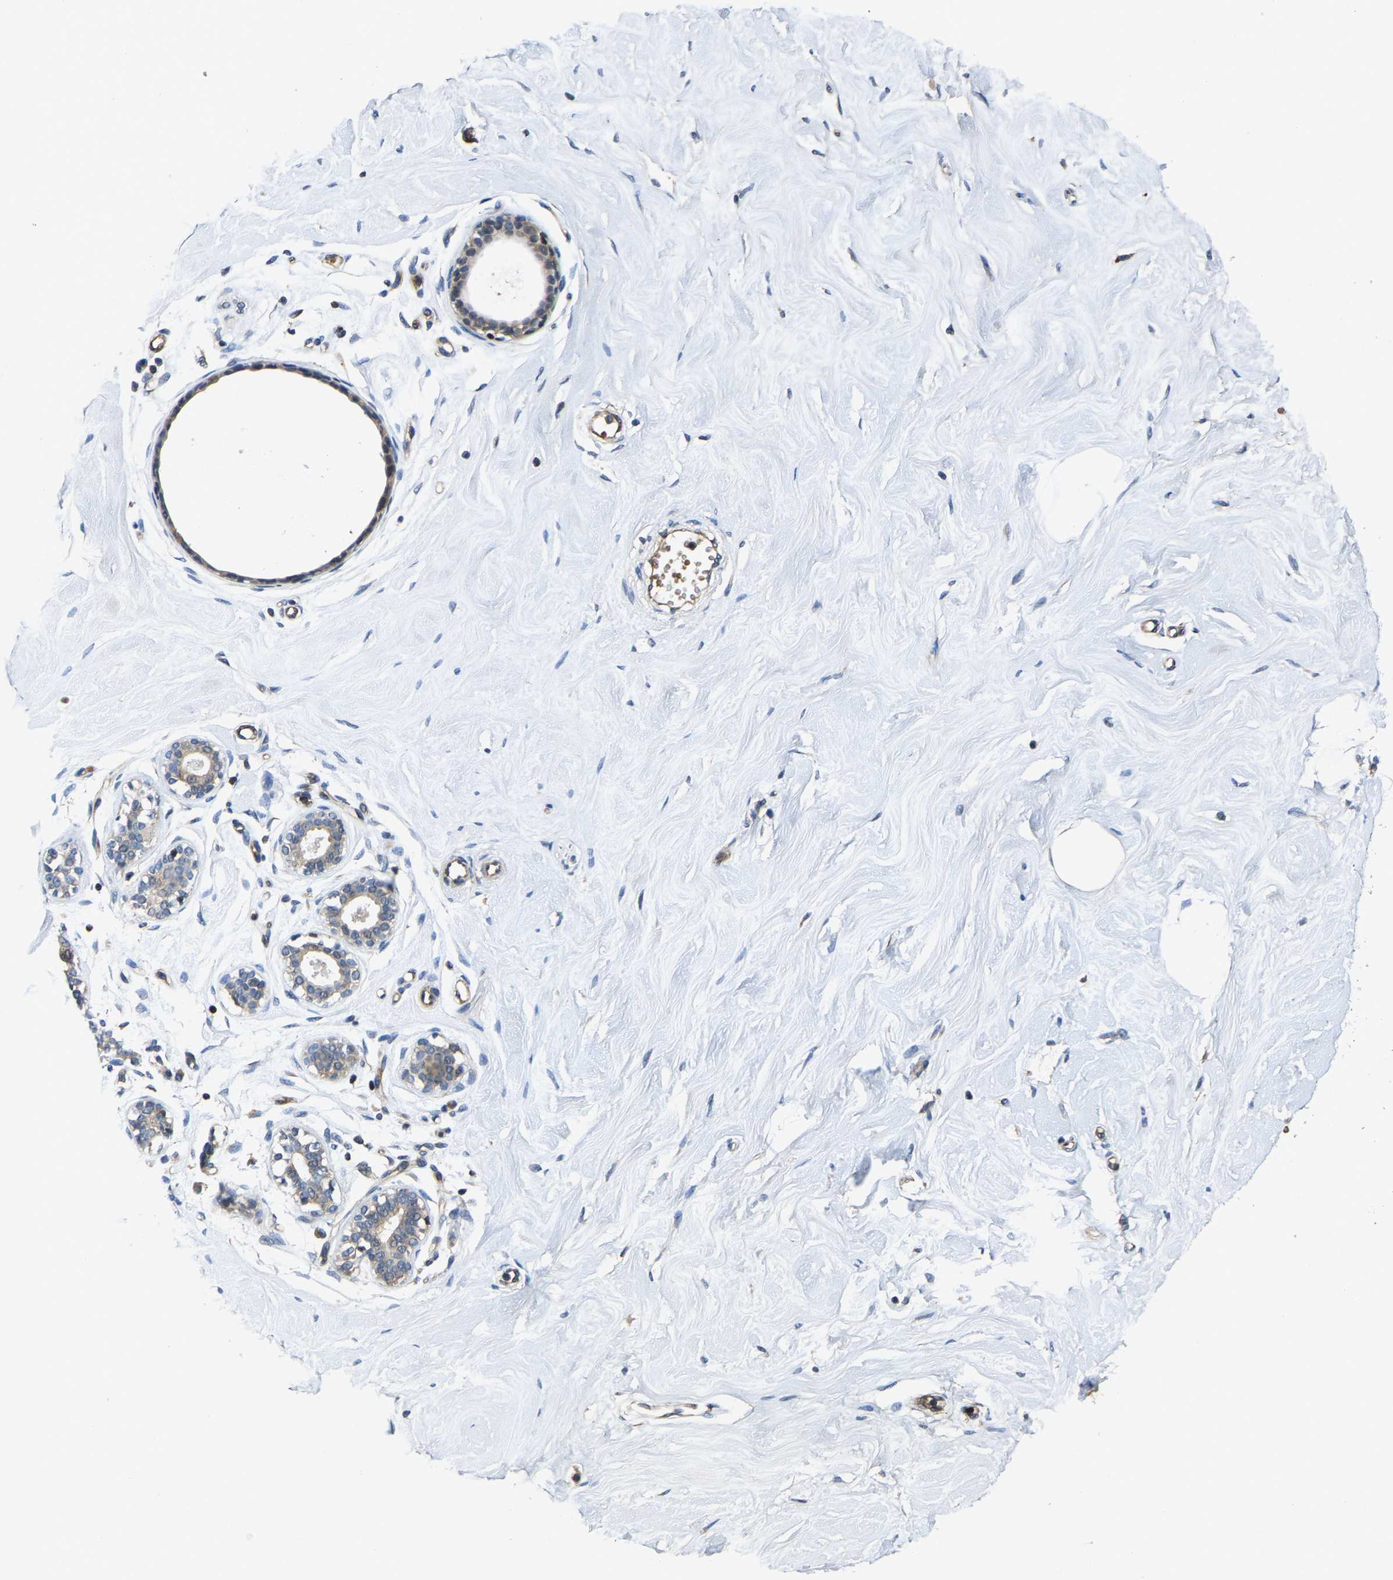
{"staining": {"intensity": "weak", "quantity": ">75%", "location": "cytoplasmic/membranous"}, "tissue": "breast", "cell_type": "Adipocytes", "image_type": "normal", "snomed": [{"axis": "morphology", "description": "Normal tissue, NOS"}, {"axis": "topography", "description": "Breast"}], "caption": "A brown stain labels weak cytoplasmic/membranous expression of a protein in adipocytes of unremarkable human breast. (DAB (3,3'-diaminobenzidine) IHC, brown staining for protein, blue staining for nuclei).", "gene": "AGBL3", "patient": {"sex": "female", "age": 23}}